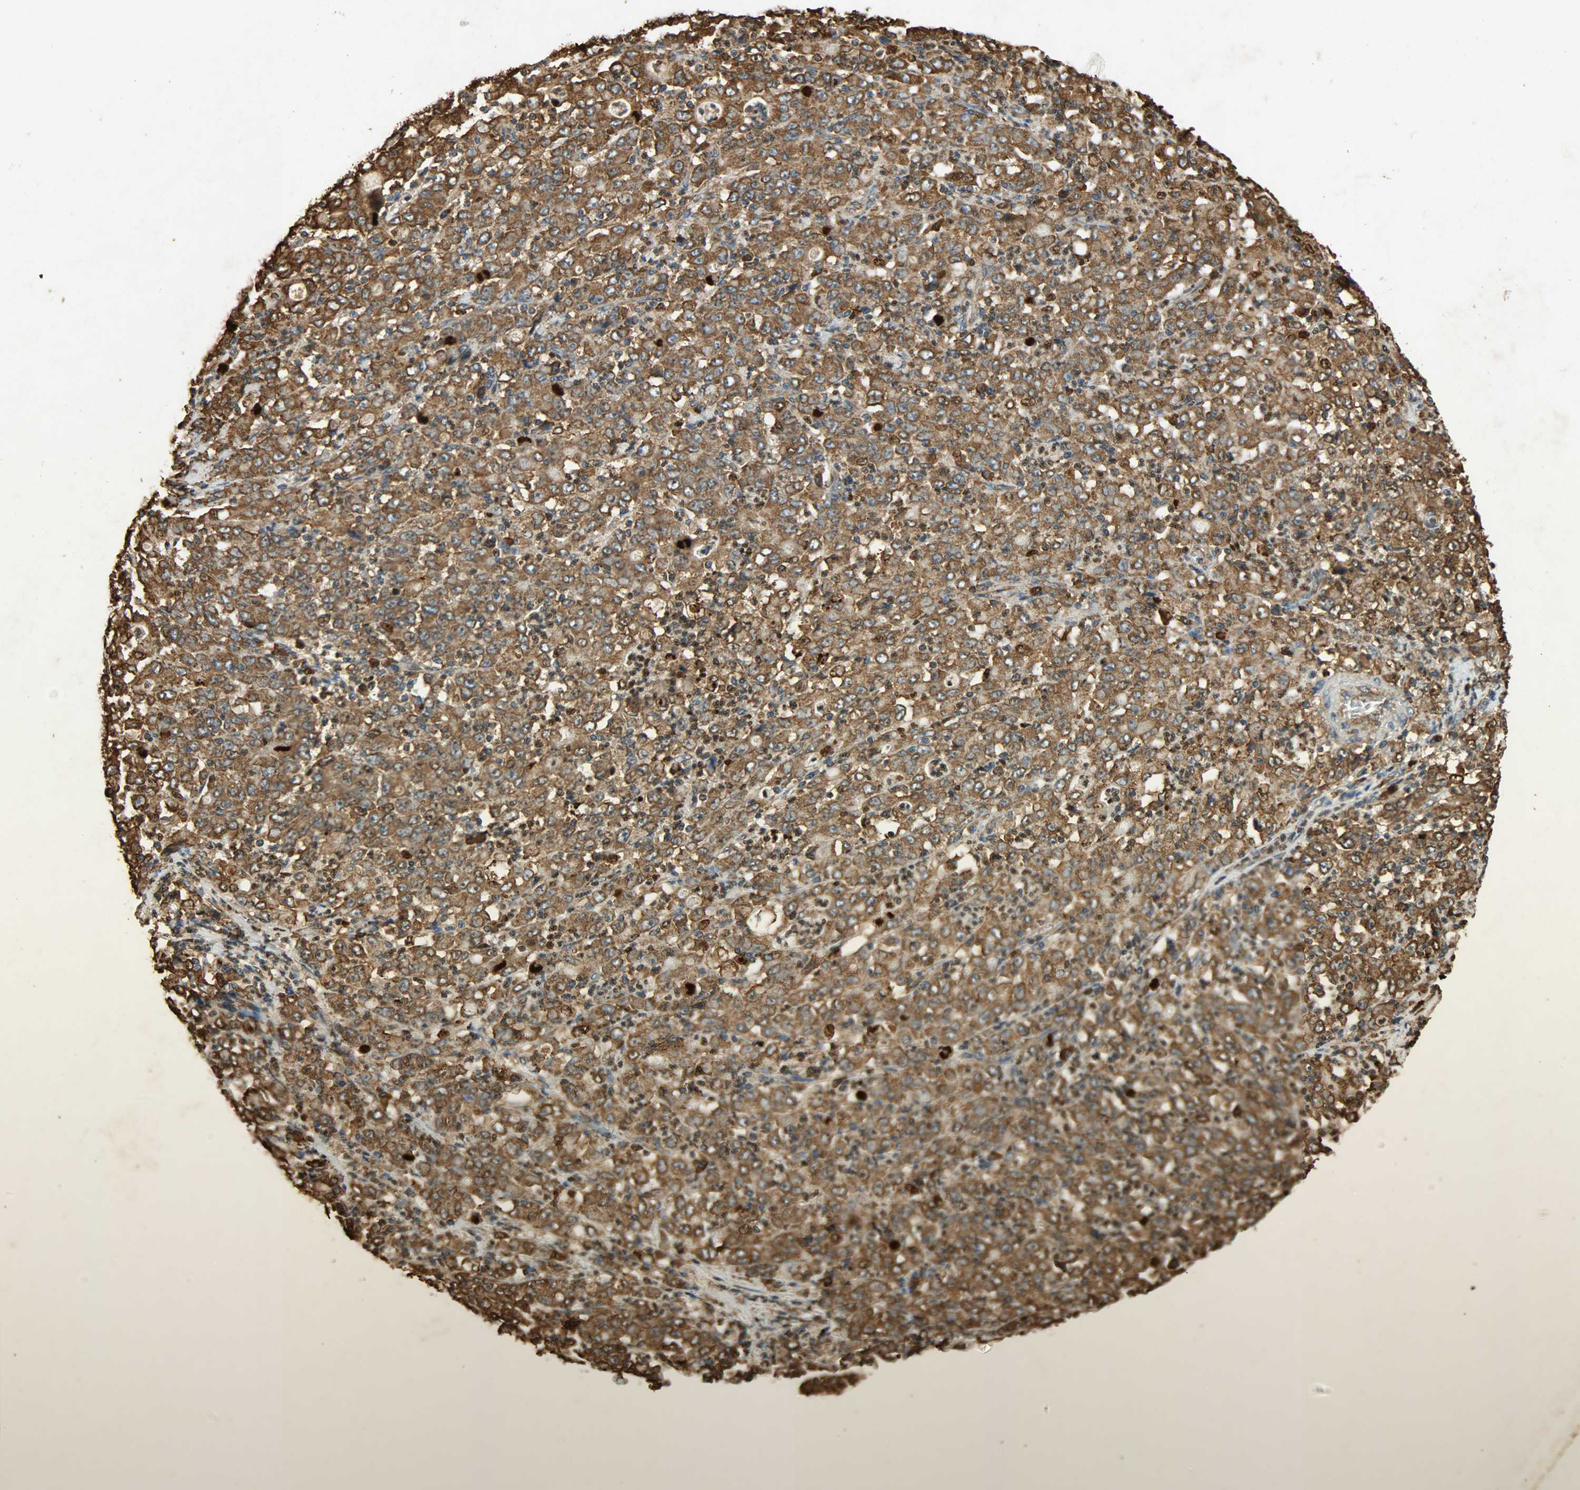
{"staining": {"intensity": "strong", "quantity": ">75%", "location": "cytoplasmic/membranous"}, "tissue": "stomach cancer", "cell_type": "Tumor cells", "image_type": "cancer", "snomed": [{"axis": "morphology", "description": "Adenocarcinoma, NOS"}, {"axis": "topography", "description": "Stomach, lower"}], "caption": "A histopathology image of human stomach adenocarcinoma stained for a protein exhibits strong cytoplasmic/membranous brown staining in tumor cells.", "gene": "HSP90B1", "patient": {"sex": "female", "age": 71}}